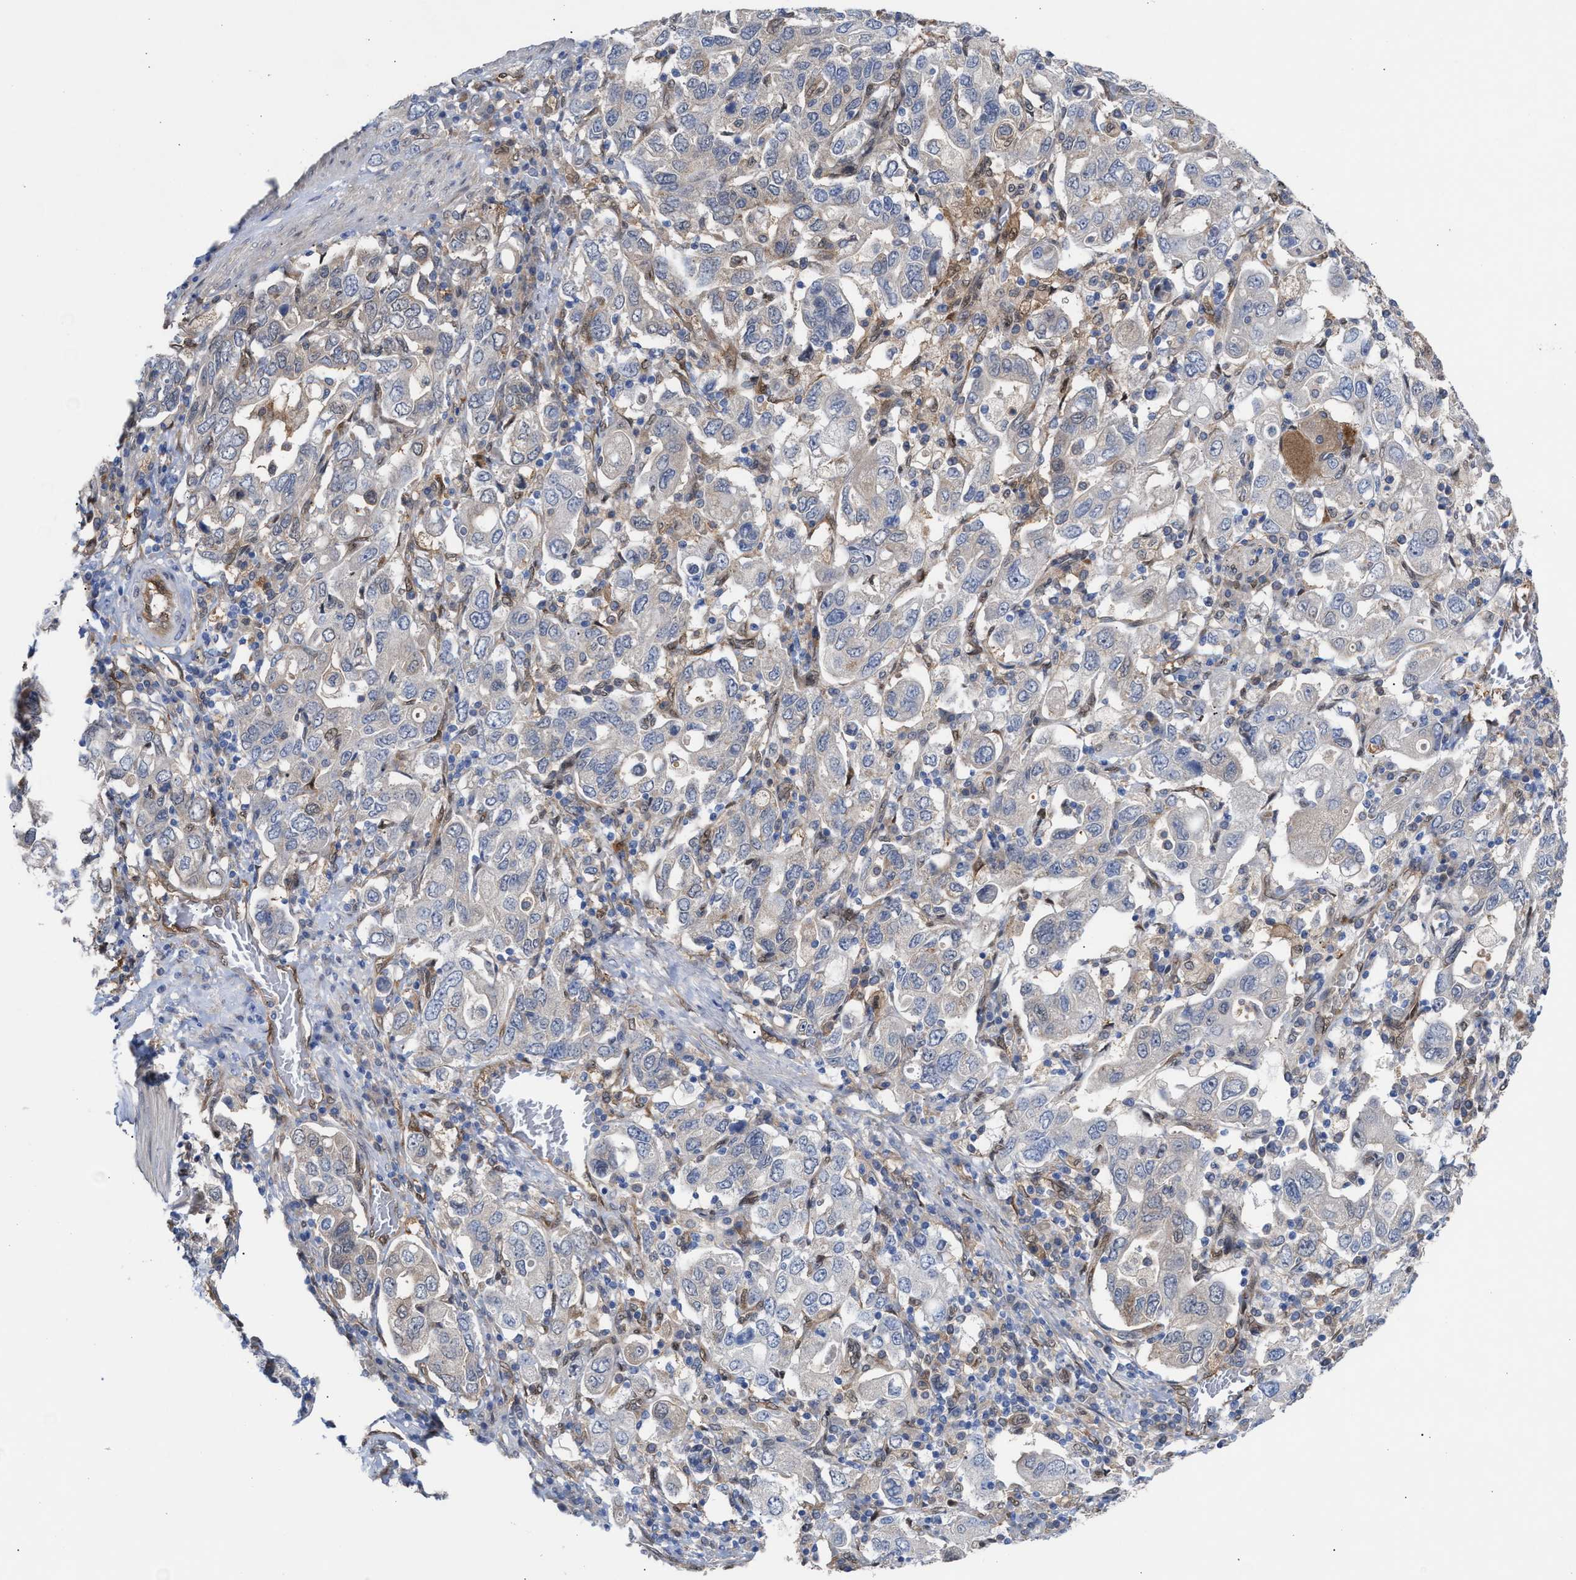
{"staining": {"intensity": "negative", "quantity": "none", "location": "none"}, "tissue": "stomach cancer", "cell_type": "Tumor cells", "image_type": "cancer", "snomed": [{"axis": "morphology", "description": "Adenocarcinoma, NOS"}, {"axis": "topography", "description": "Stomach, upper"}], "caption": "The micrograph exhibits no staining of tumor cells in adenocarcinoma (stomach).", "gene": "TP53I3", "patient": {"sex": "male", "age": 62}}